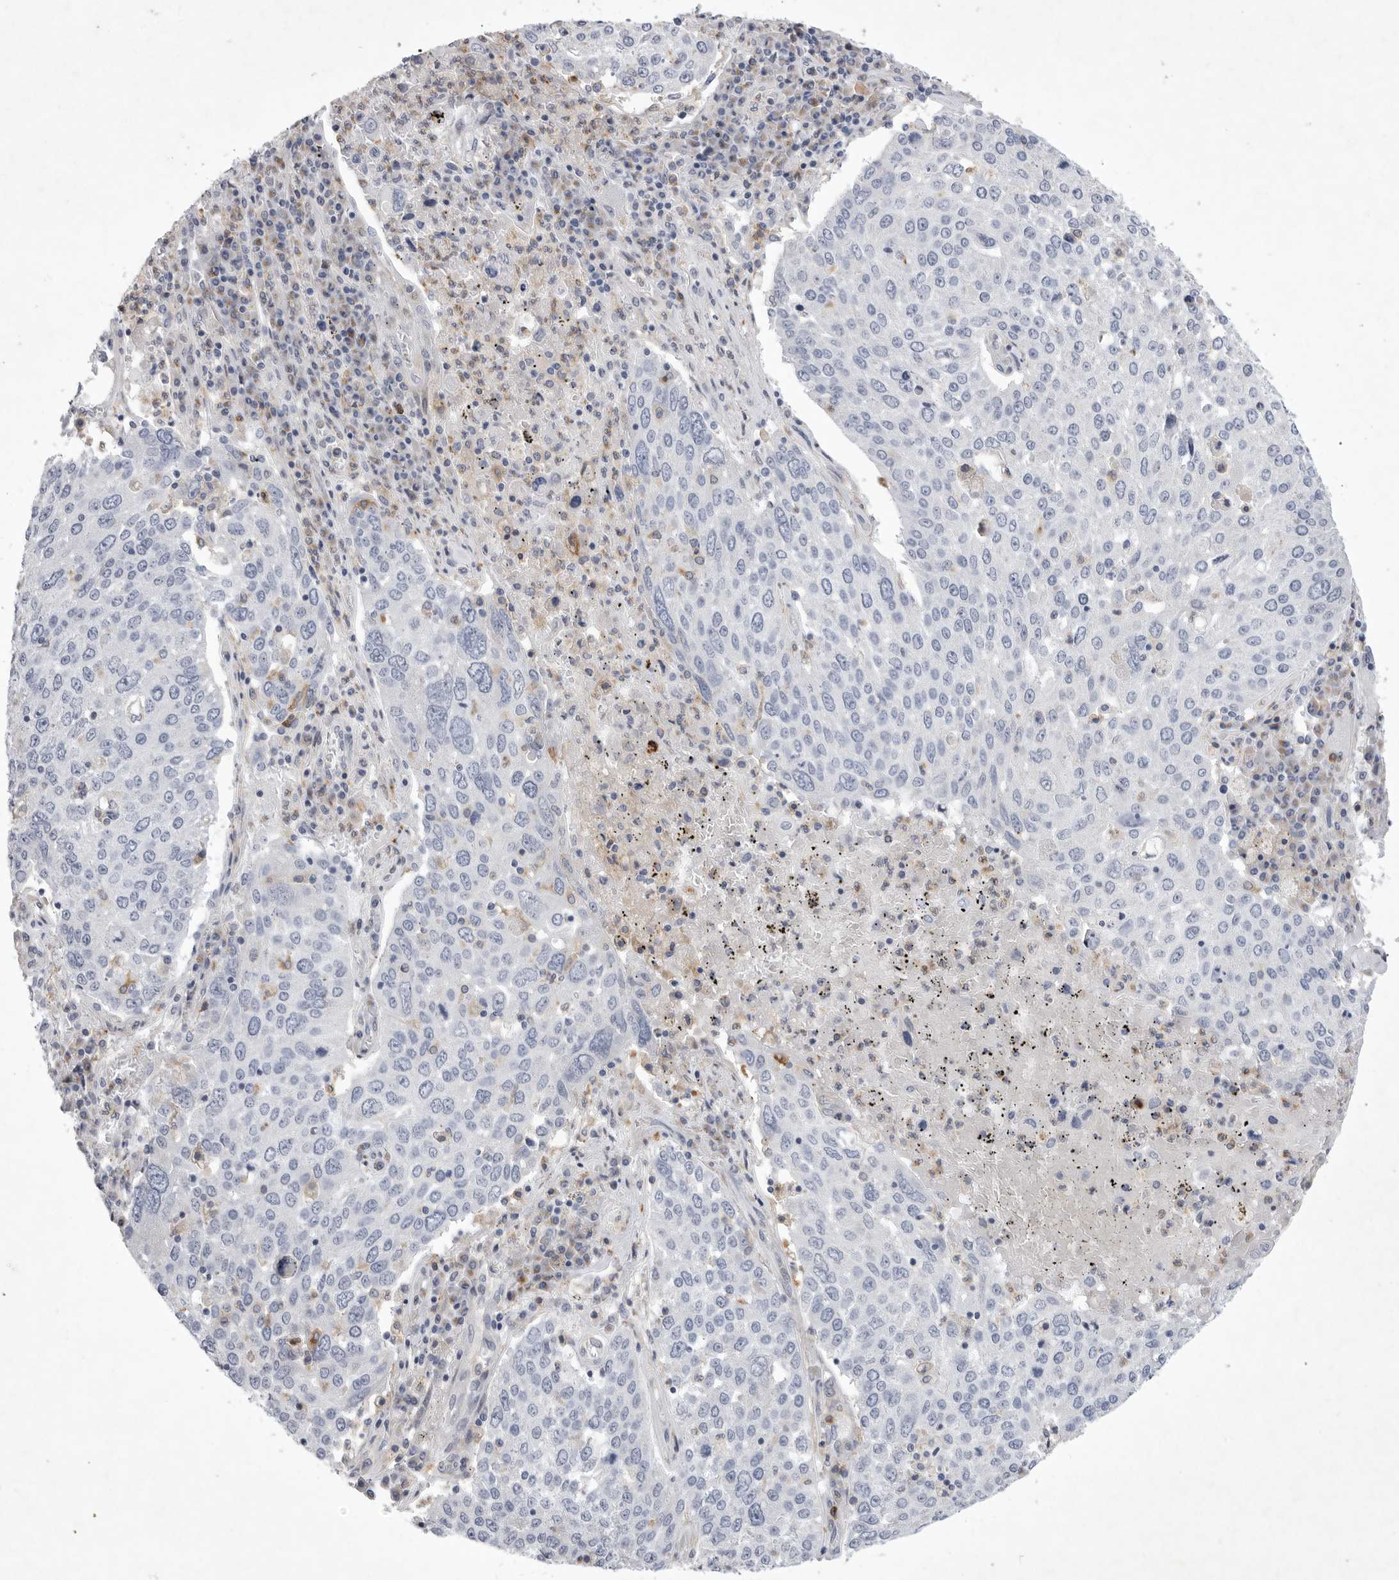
{"staining": {"intensity": "negative", "quantity": "none", "location": "none"}, "tissue": "lung cancer", "cell_type": "Tumor cells", "image_type": "cancer", "snomed": [{"axis": "morphology", "description": "Squamous cell carcinoma, NOS"}, {"axis": "topography", "description": "Lung"}], "caption": "Lung cancer (squamous cell carcinoma) was stained to show a protein in brown. There is no significant expression in tumor cells.", "gene": "SIGLEC10", "patient": {"sex": "male", "age": 65}}